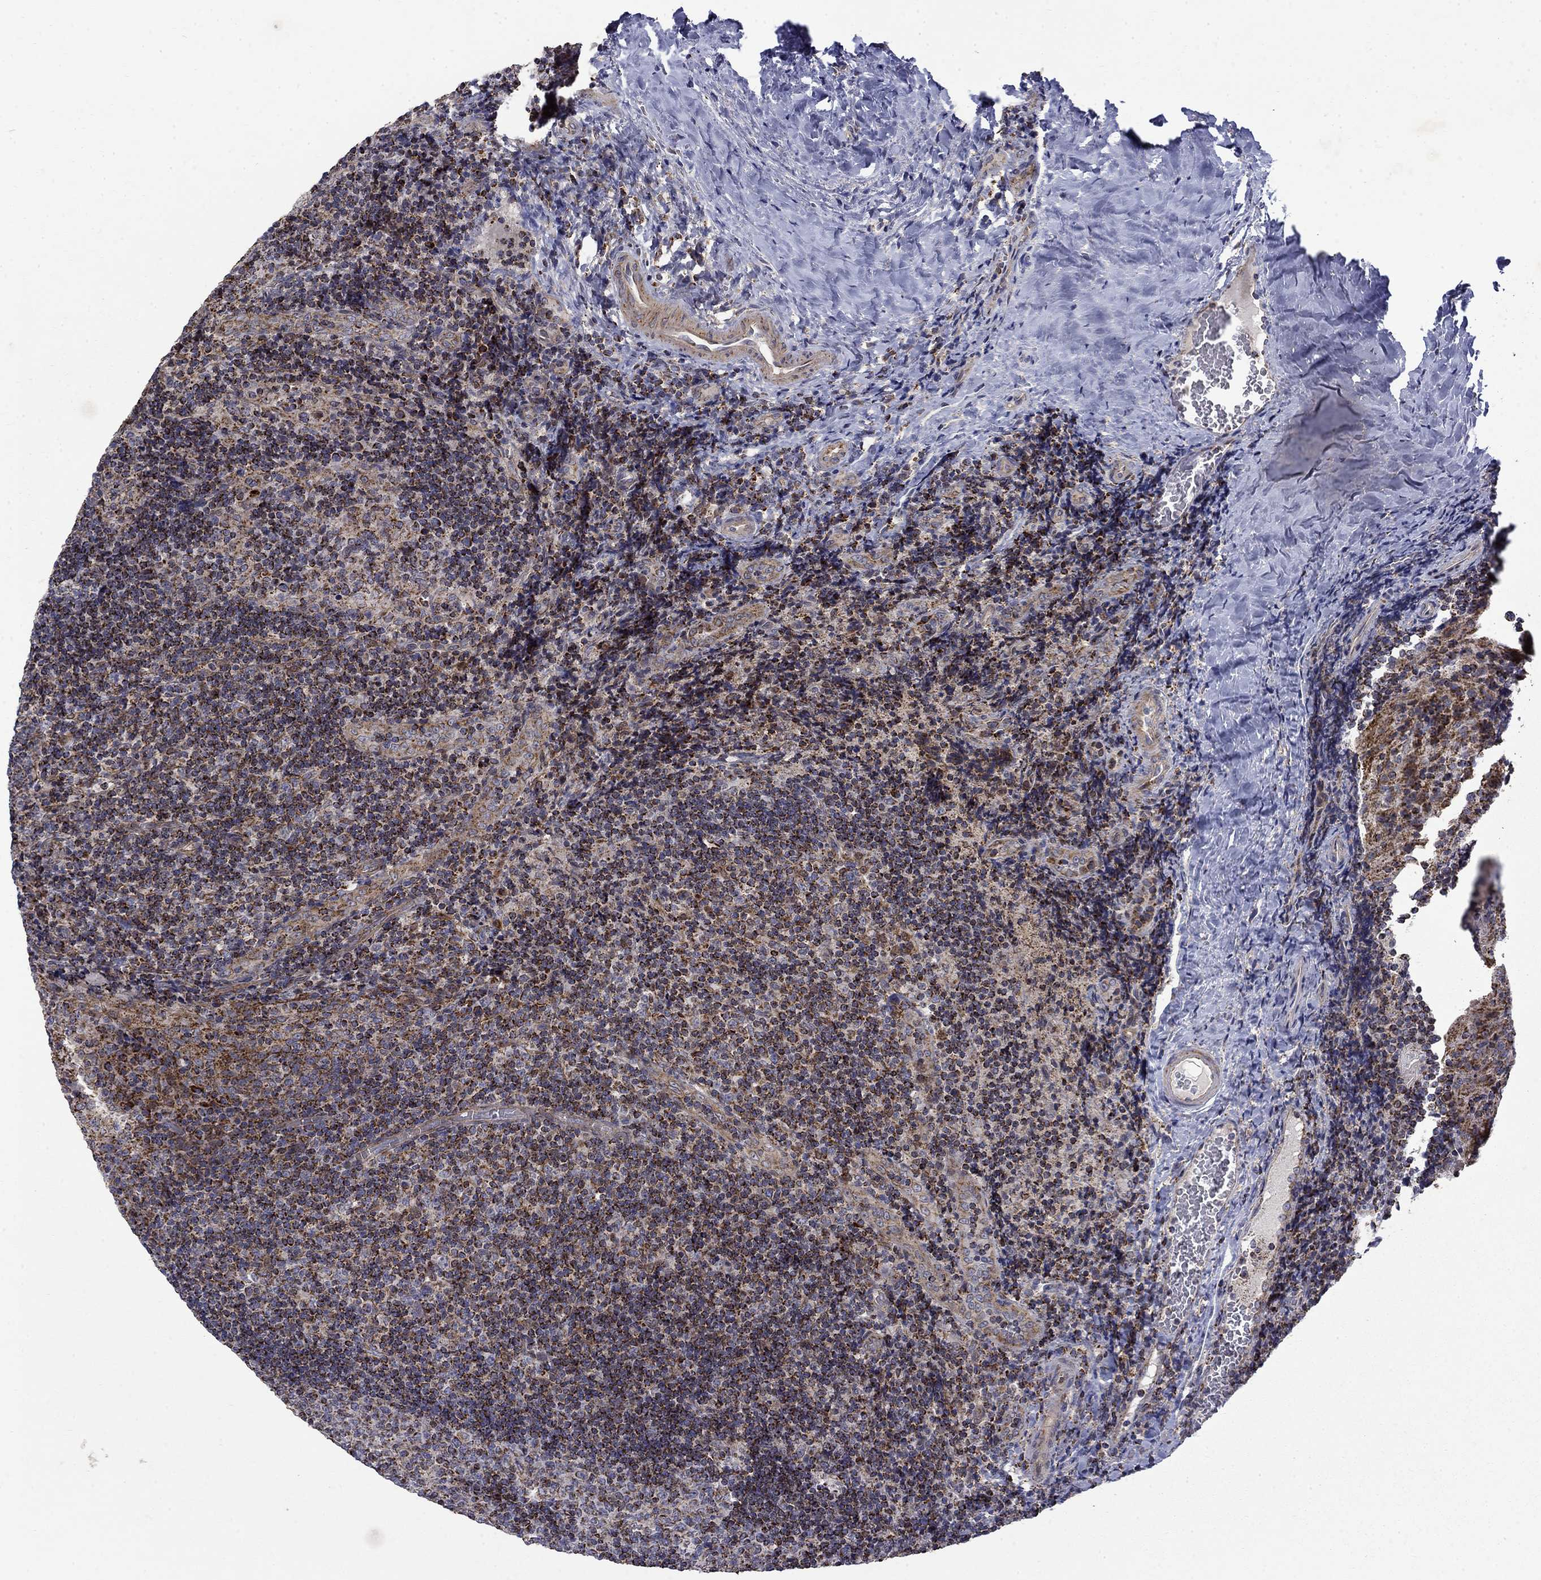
{"staining": {"intensity": "strong", "quantity": "<25%", "location": "cytoplasmic/membranous"}, "tissue": "tonsil", "cell_type": "Germinal center cells", "image_type": "normal", "snomed": [{"axis": "morphology", "description": "Normal tissue, NOS"}, {"axis": "topography", "description": "Tonsil"}], "caption": "Immunohistochemical staining of normal human tonsil demonstrates <25% levels of strong cytoplasmic/membranous protein expression in approximately <25% of germinal center cells. (DAB (3,3'-diaminobenzidine) = brown stain, brightfield microscopy at high magnification).", "gene": "PCBP3", "patient": {"sex": "male", "age": 17}}